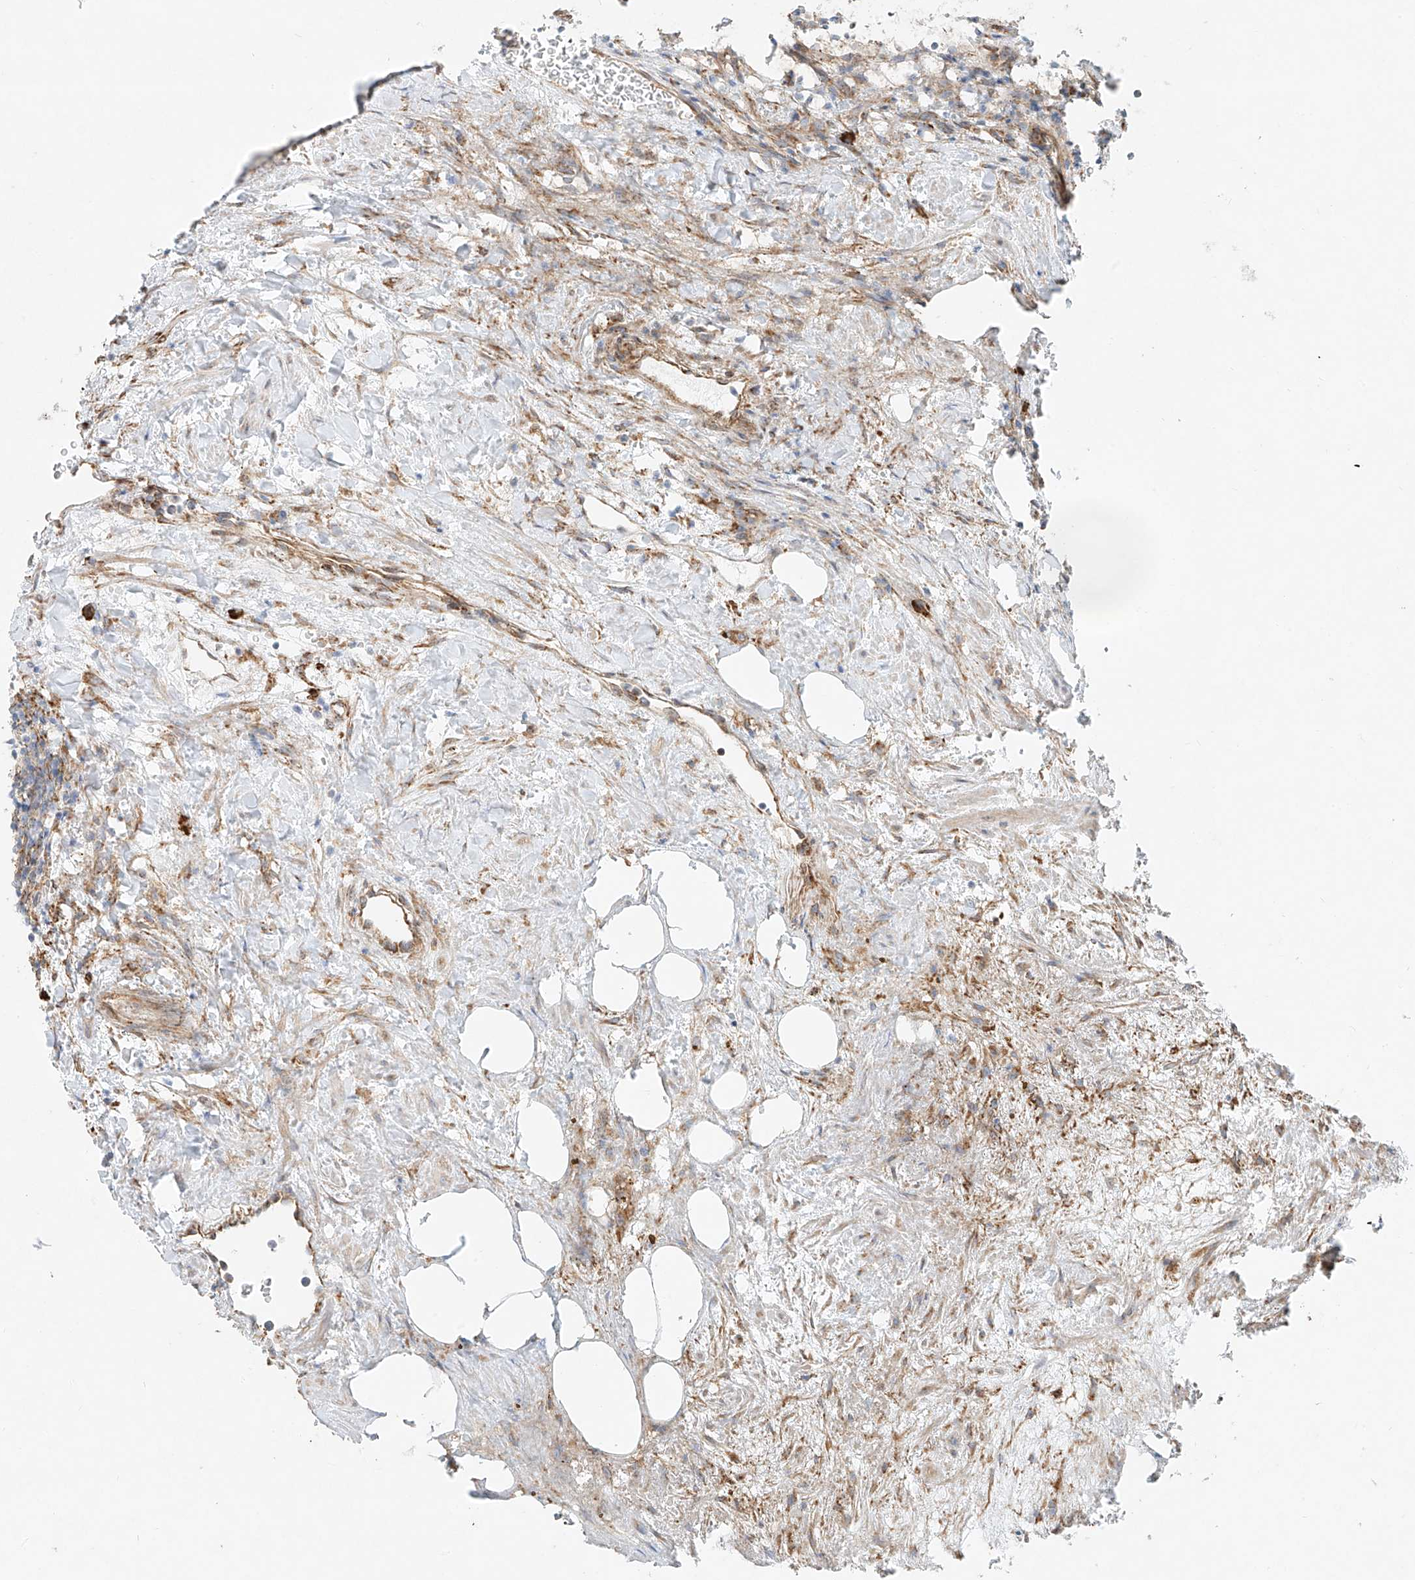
{"staining": {"intensity": "weak", "quantity": "<25%", "location": "cytoplasmic/membranous"}, "tissue": "renal cancer", "cell_type": "Tumor cells", "image_type": "cancer", "snomed": [{"axis": "morphology", "description": "Adenocarcinoma, NOS"}, {"axis": "topography", "description": "Kidney"}], "caption": "High magnification brightfield microscopy of renal cancer (adenocarcinoma) stained with DAB (brown) and counterstained with hematoxylin (blue): tumor cells show no significant positivity.", "gene": "EIPR1", "patient": {"sex": "female", "age": 69}}